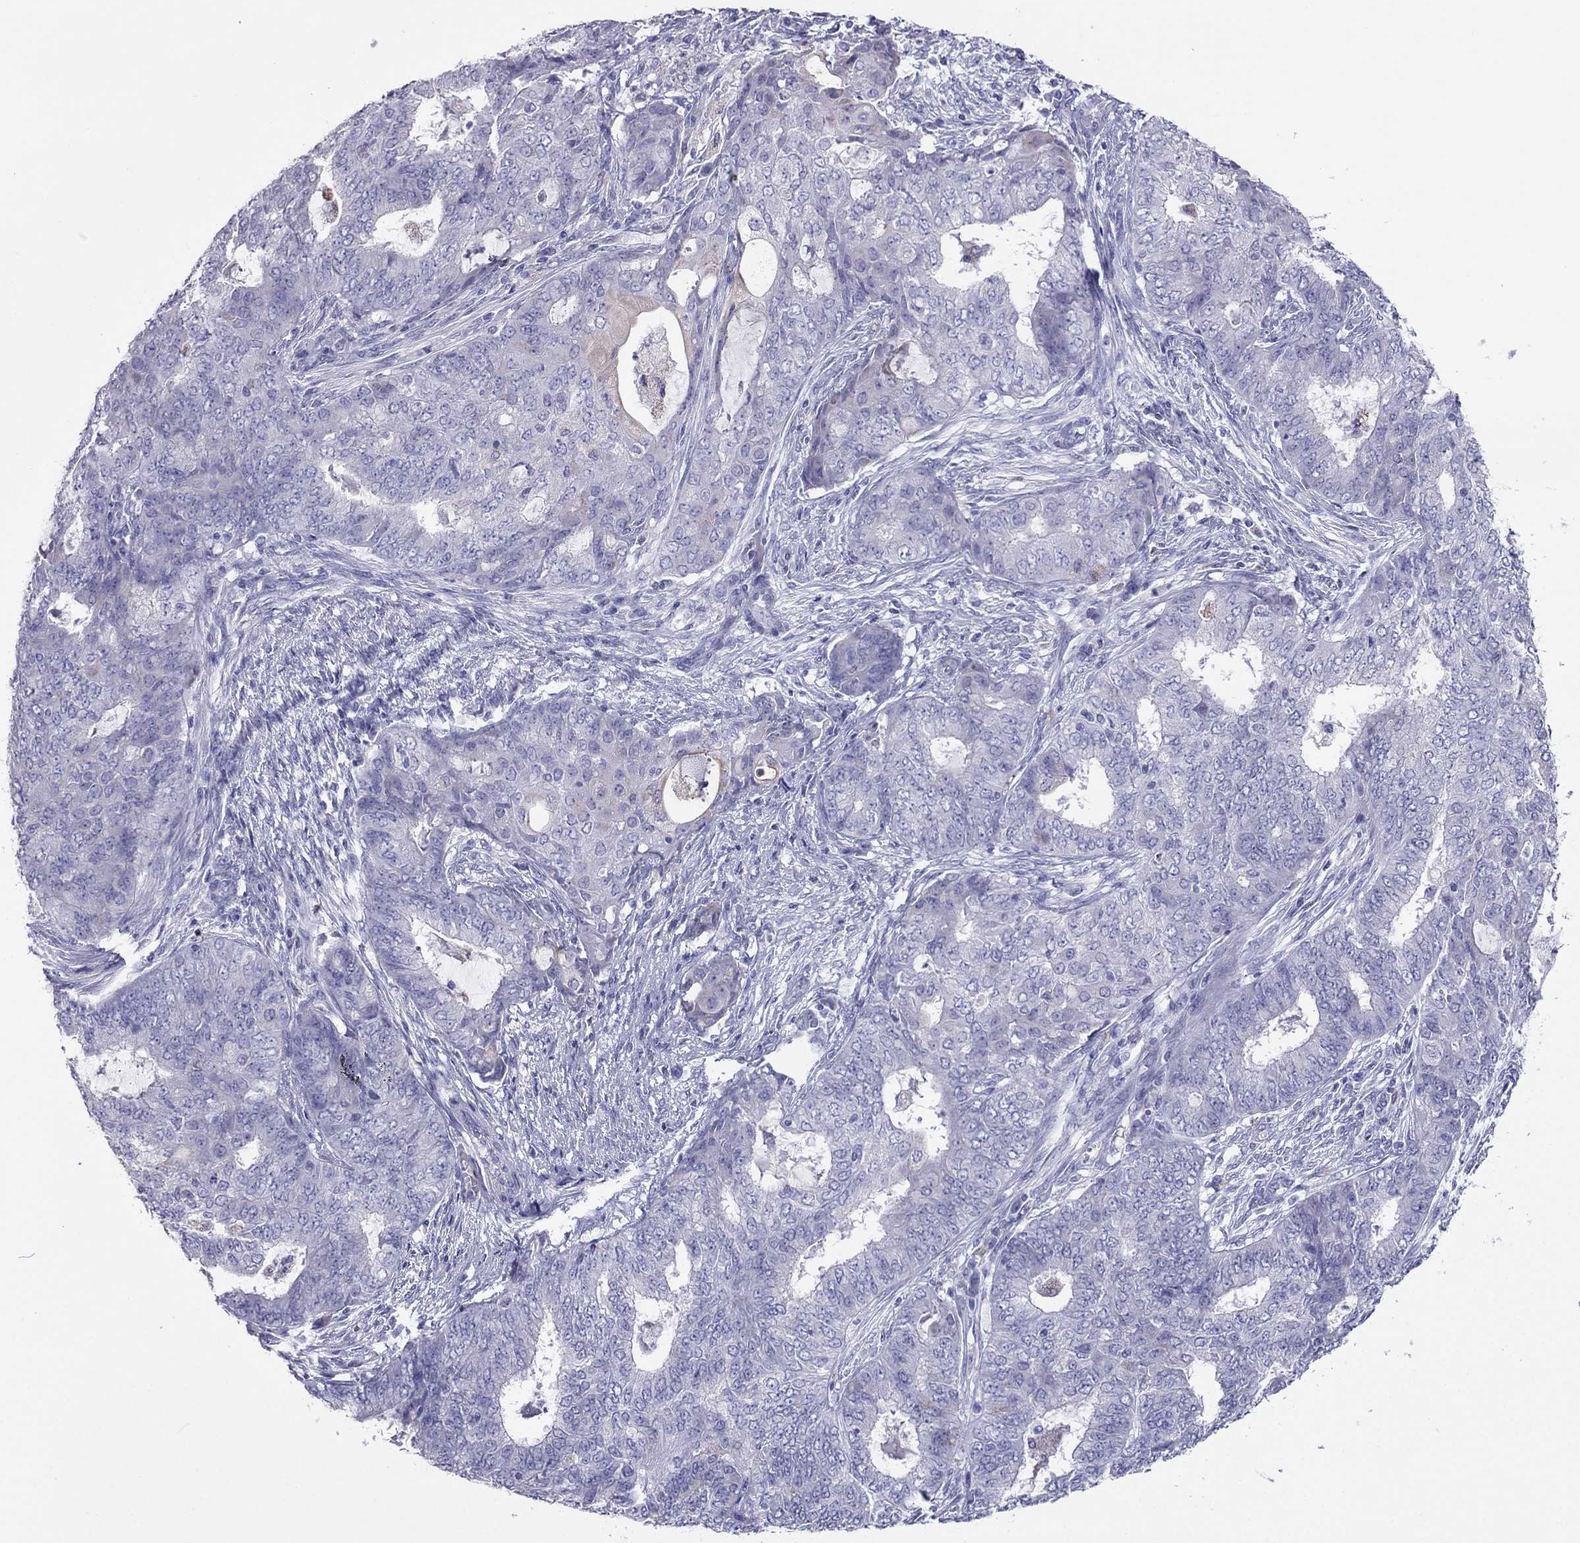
{"staining": {"intensity": "negative", "quantity": "none", "location": "none"}, "tissue": "endometrial cancer", "cell_type": "Tumor cells", "image_type": "cancer", "snomed": [{"axis": "morphology", "description": "Adenocarcinoma, NOS"}, {"axis": "topography", "description": "Endometrium"}], "caption": "IHC of human endometrial cancer (adenocarcinoma) exhibits no expression in tumor cells.", "gene": "MAEL", "patient": {"sex": "female", "age": 62}}